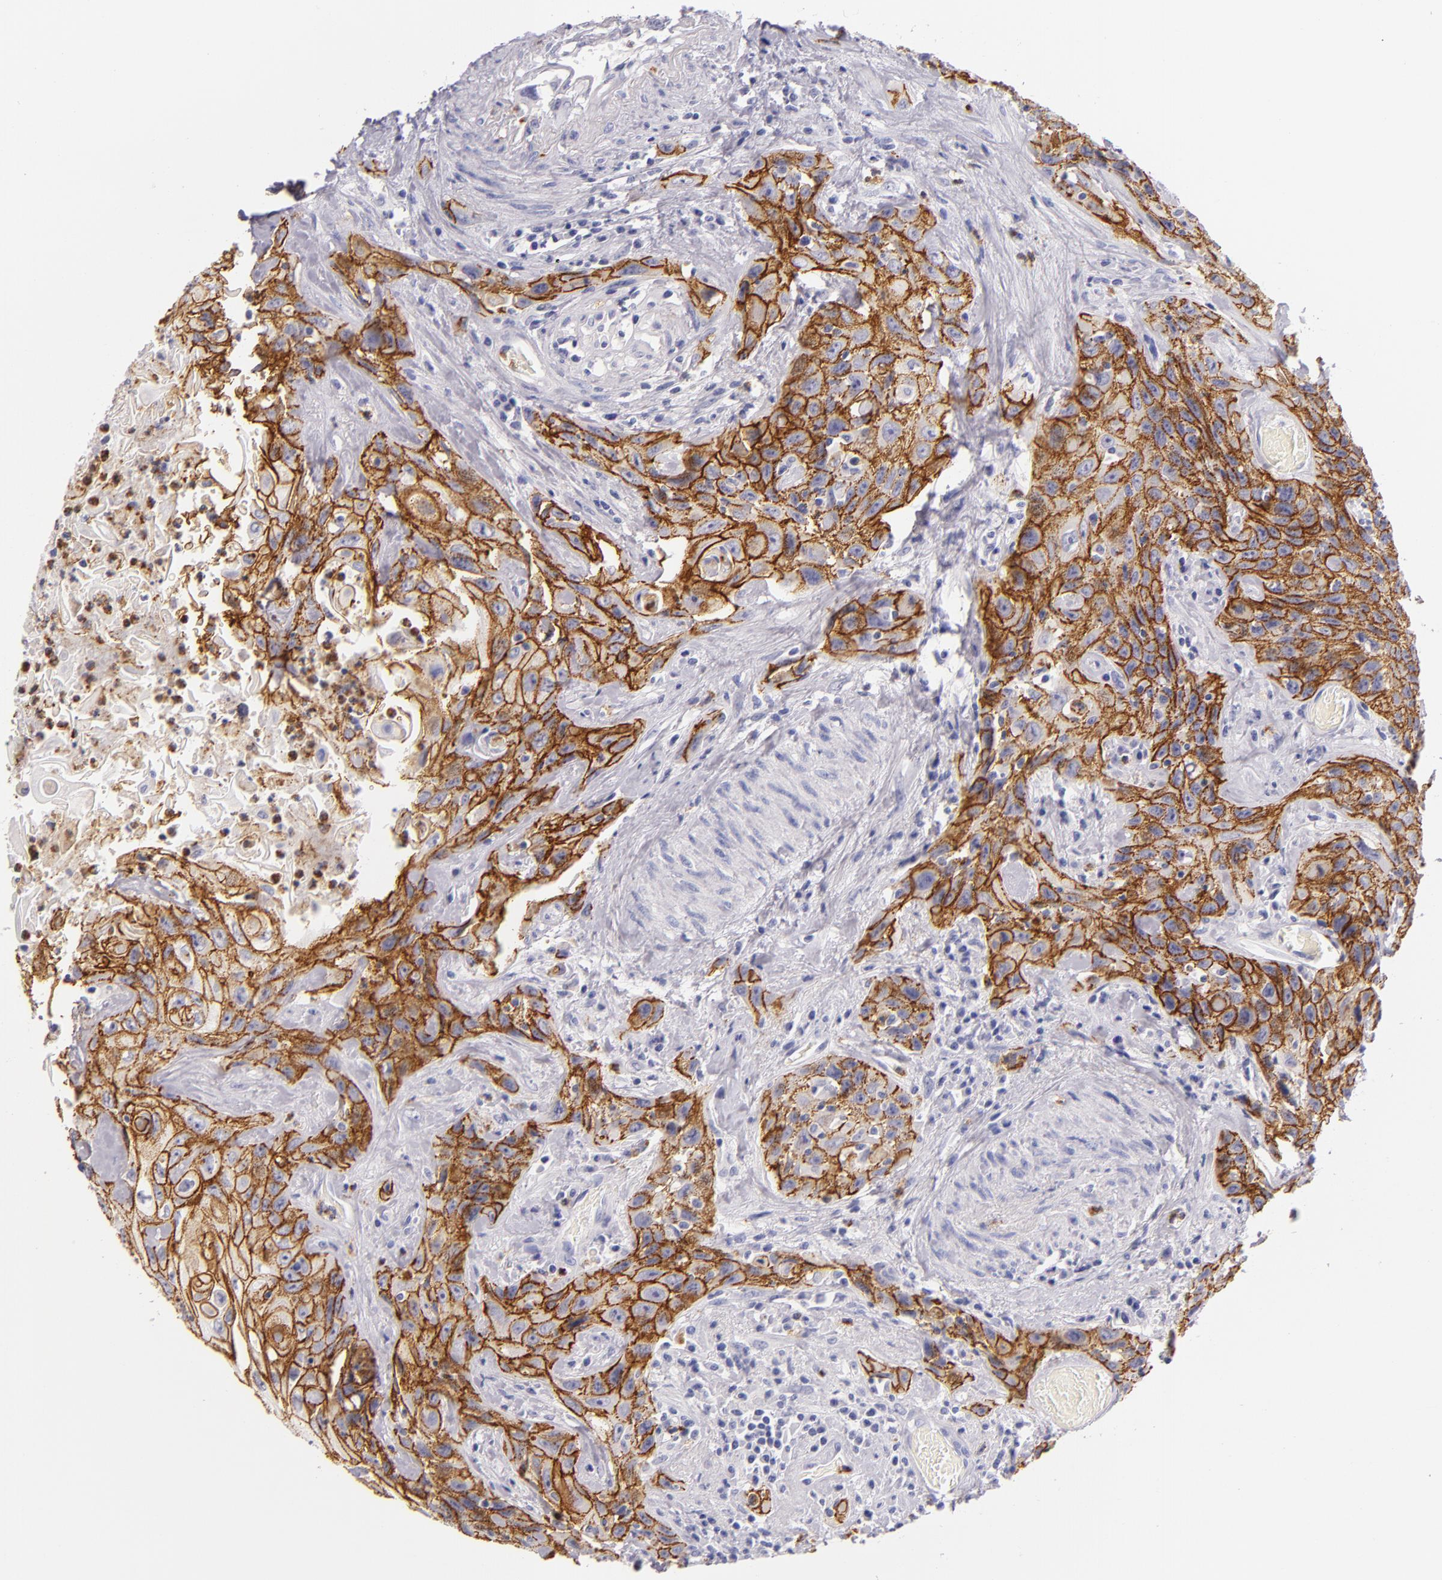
{"staining": {"intensity": "strong", "quantity": ">75%", "location": "cytoplasmic/membranous"}, "tissue": "urothelial cancer", "cell_type": "Tumor cells", "image_type": "cancer", "snomed": [{"axis": "morphology", "description": "Urothelial carcinoma, High grade"}, {"axis": "topography", "description": "Urinary bladder"}], "caption": "Immunohistochemistry (IHC) histopathology image of human high-grade urothelial carcinoma stained for a protein (brown), which exhibits high levels of strong cytoplasmic/membranous expression in approximately >75% of tumor cells.", "gene": "CDH3", "patient": {"sex": "female", "age": 84}}